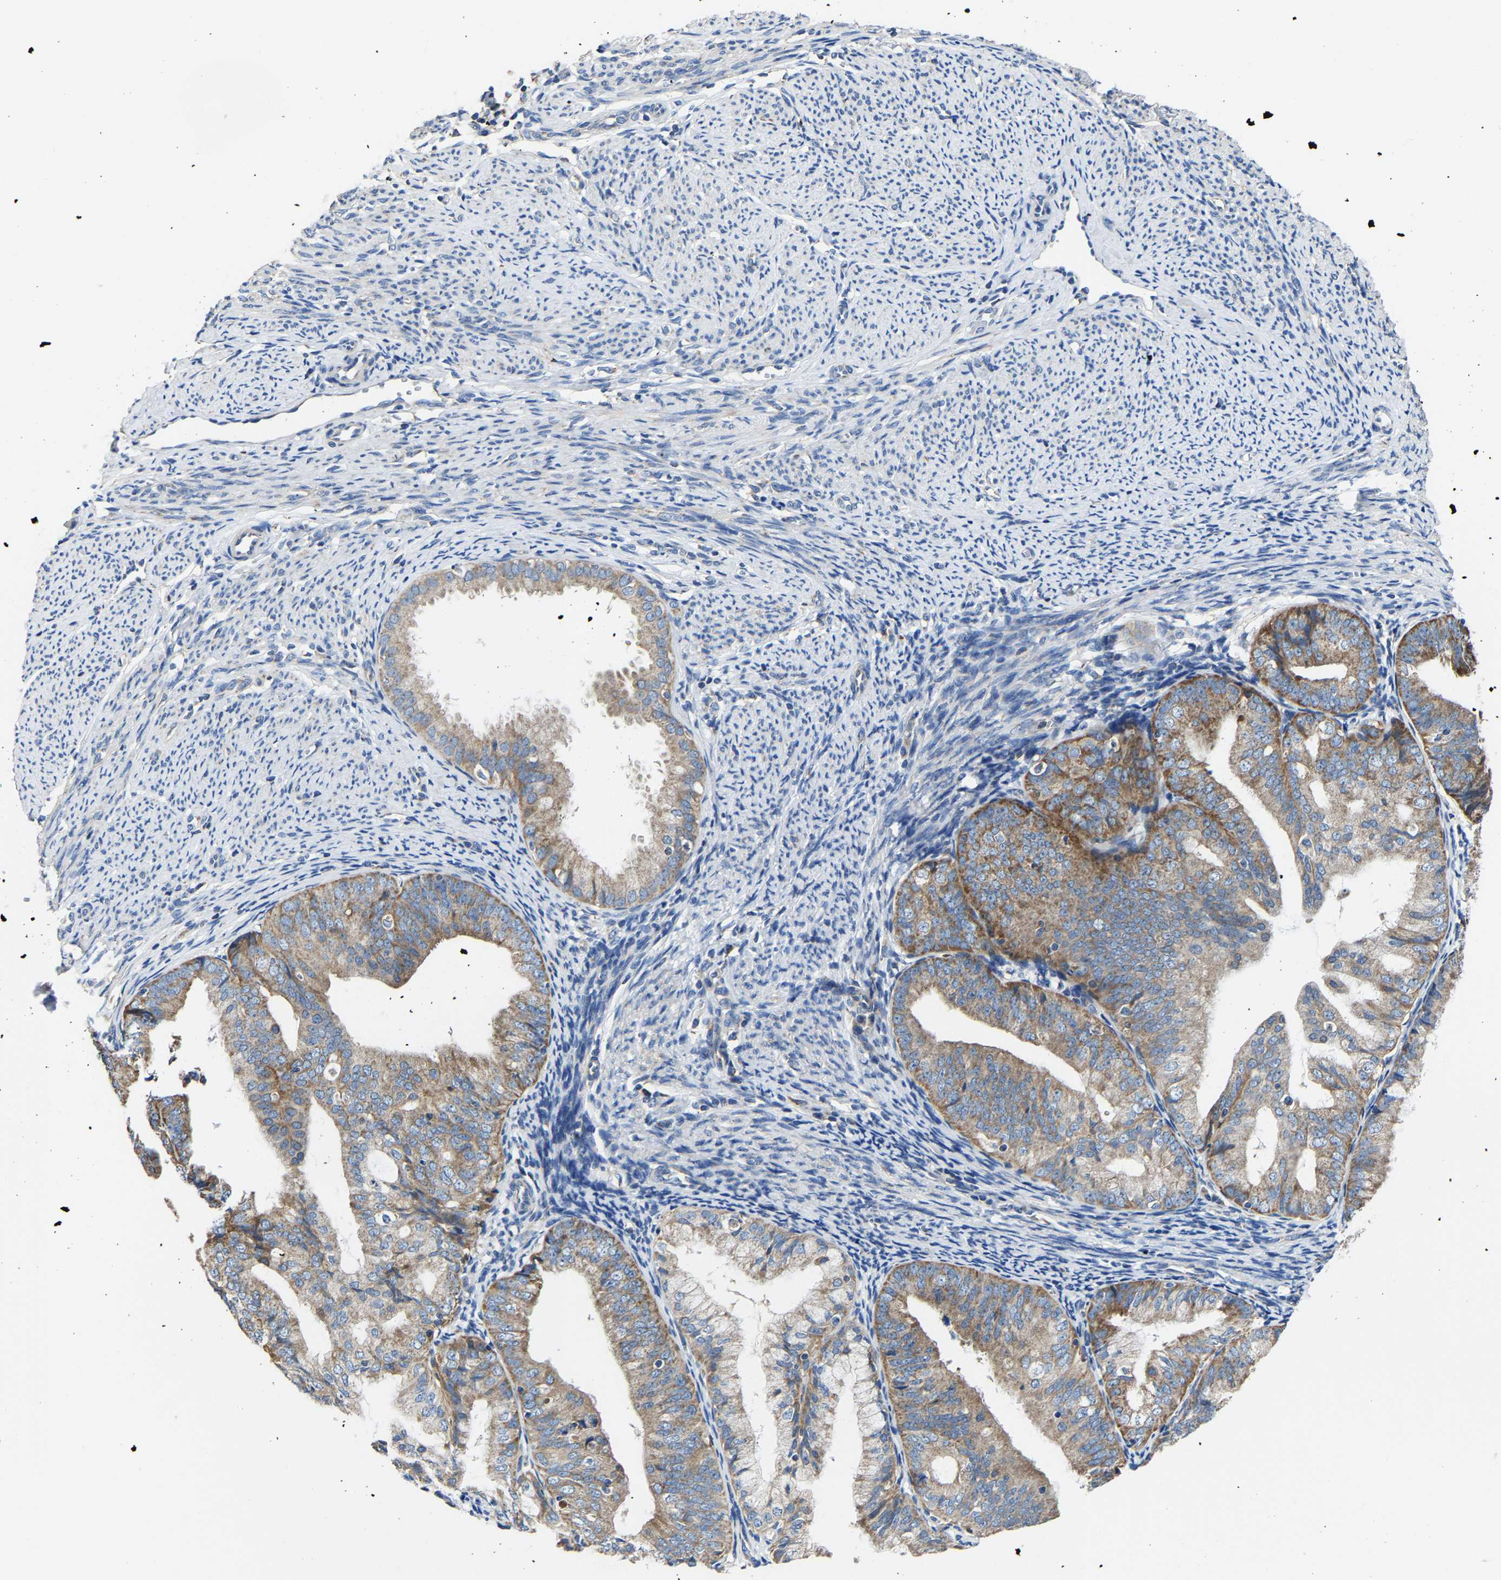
{"staining": {"intensity": "moderate", "quantity": ">75%", "location": "cytoplasmic/membranous"}, "tissue": "endometrial cancer", "cell_type": "Tumor cells", "image_type": "cancer", "snomed": [{"axis": "morphology", "description": "Adenocarcinoma, NOS"}, {"axis": "topography", "description": "Endometrium"}], "caption": "Endometrial adenocarcinoma stained for a protein displays moderate cytoplasmic/membranous positivity in tumor cells.", "gene": "AGK", "patient": {"sex": "female", "age": 63}}